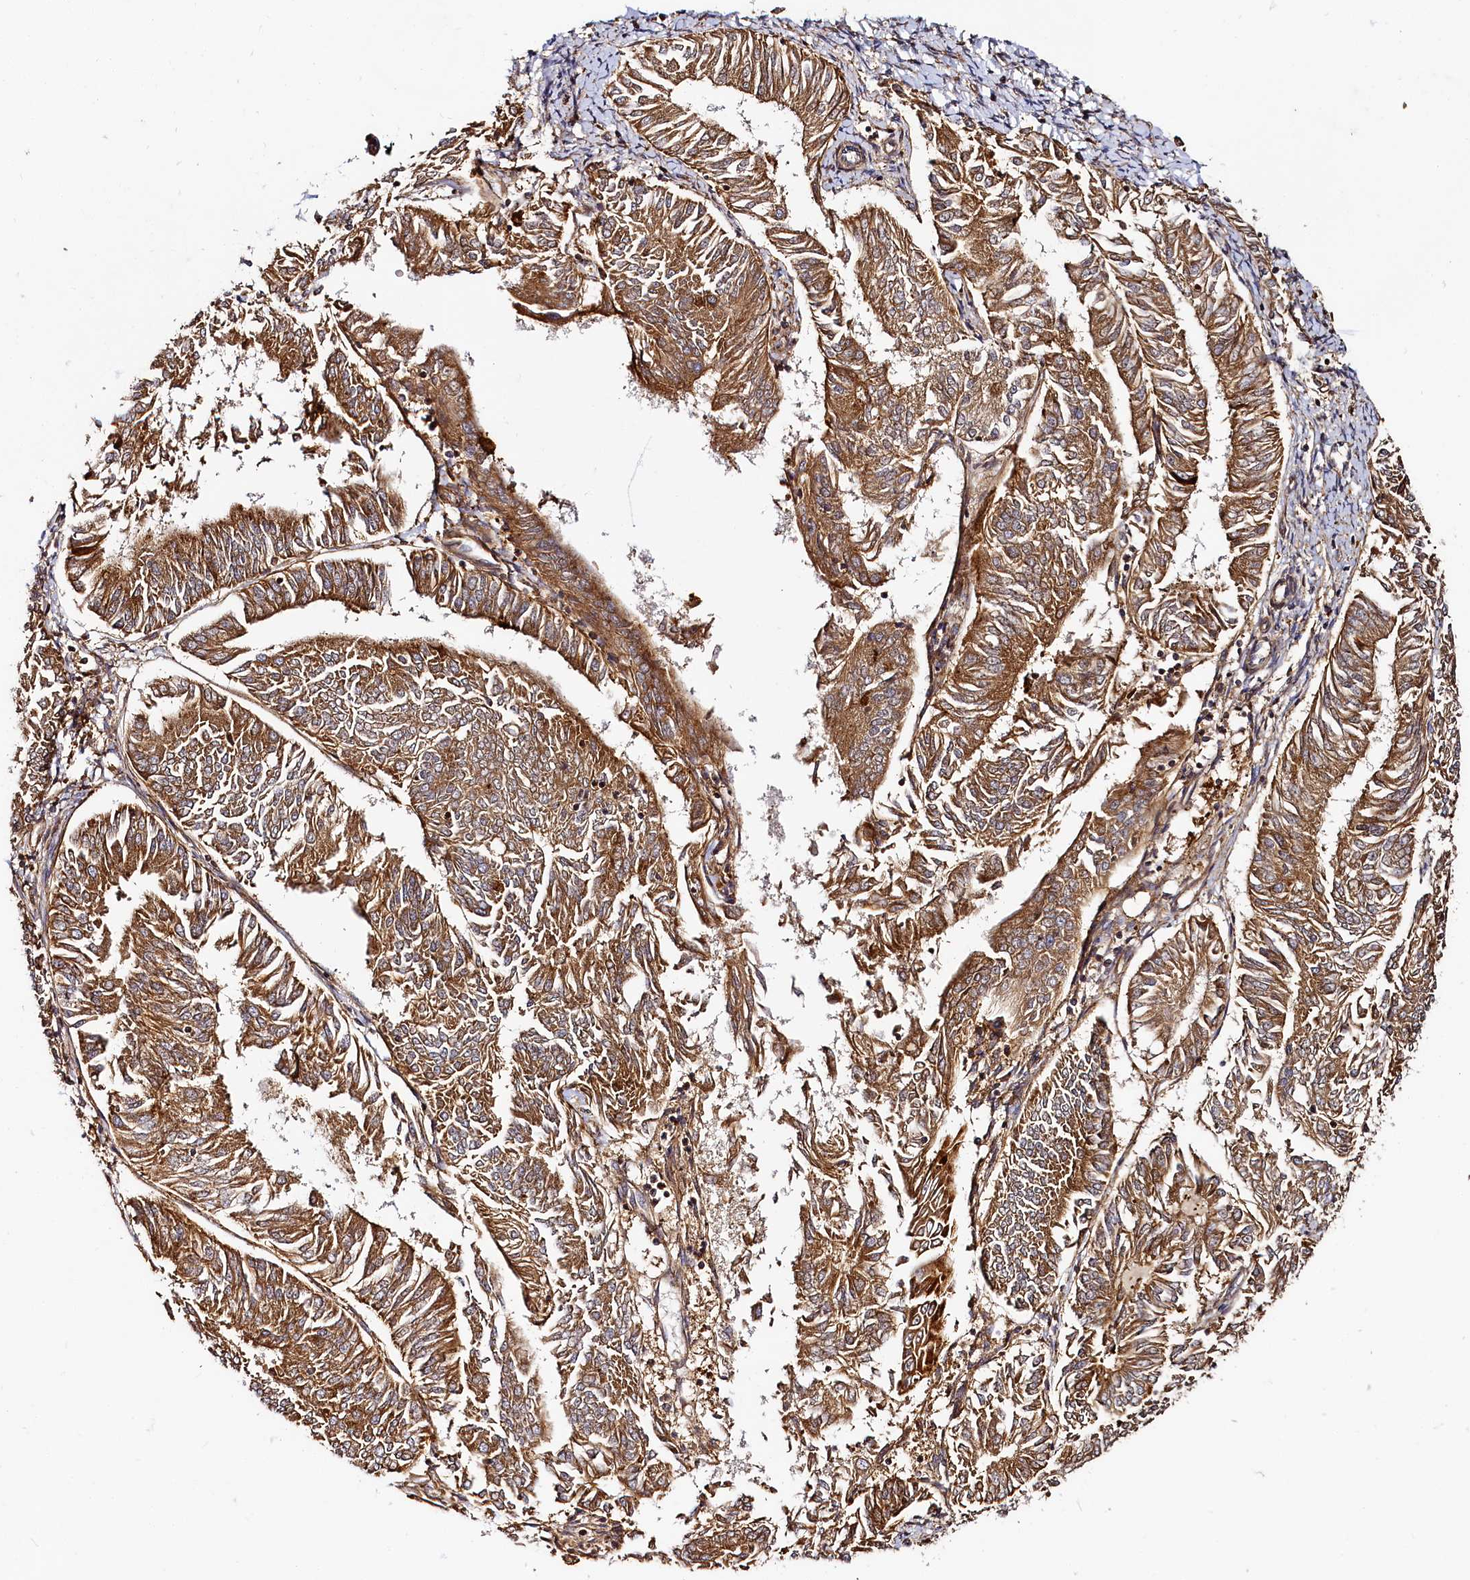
{"staining": {"intensity": "moderate", "quantity": ">75%", "location": "cytoplasmic/membranous"}, "tissue": "endometrial cancer", "cell_type": "Tumor cells", "image_type": "cancer", "snomed": [{"axis": "morphology", "description": "Adenocarcinoma, NOS"}, {"axis": "topography", "description": "Endometrium"}], "caption": "Immunohistochemical staining of human adenocarcinoma (endometrial) exhibits medium levels of moderate cytoplasmic/membranous protein staining in about >75% of tumor cells. (brown staining indicates protein expression, while blue staining denotes nuclei).", "gene": "WDR73", "patient": {"sex": "female", "age": 58}}